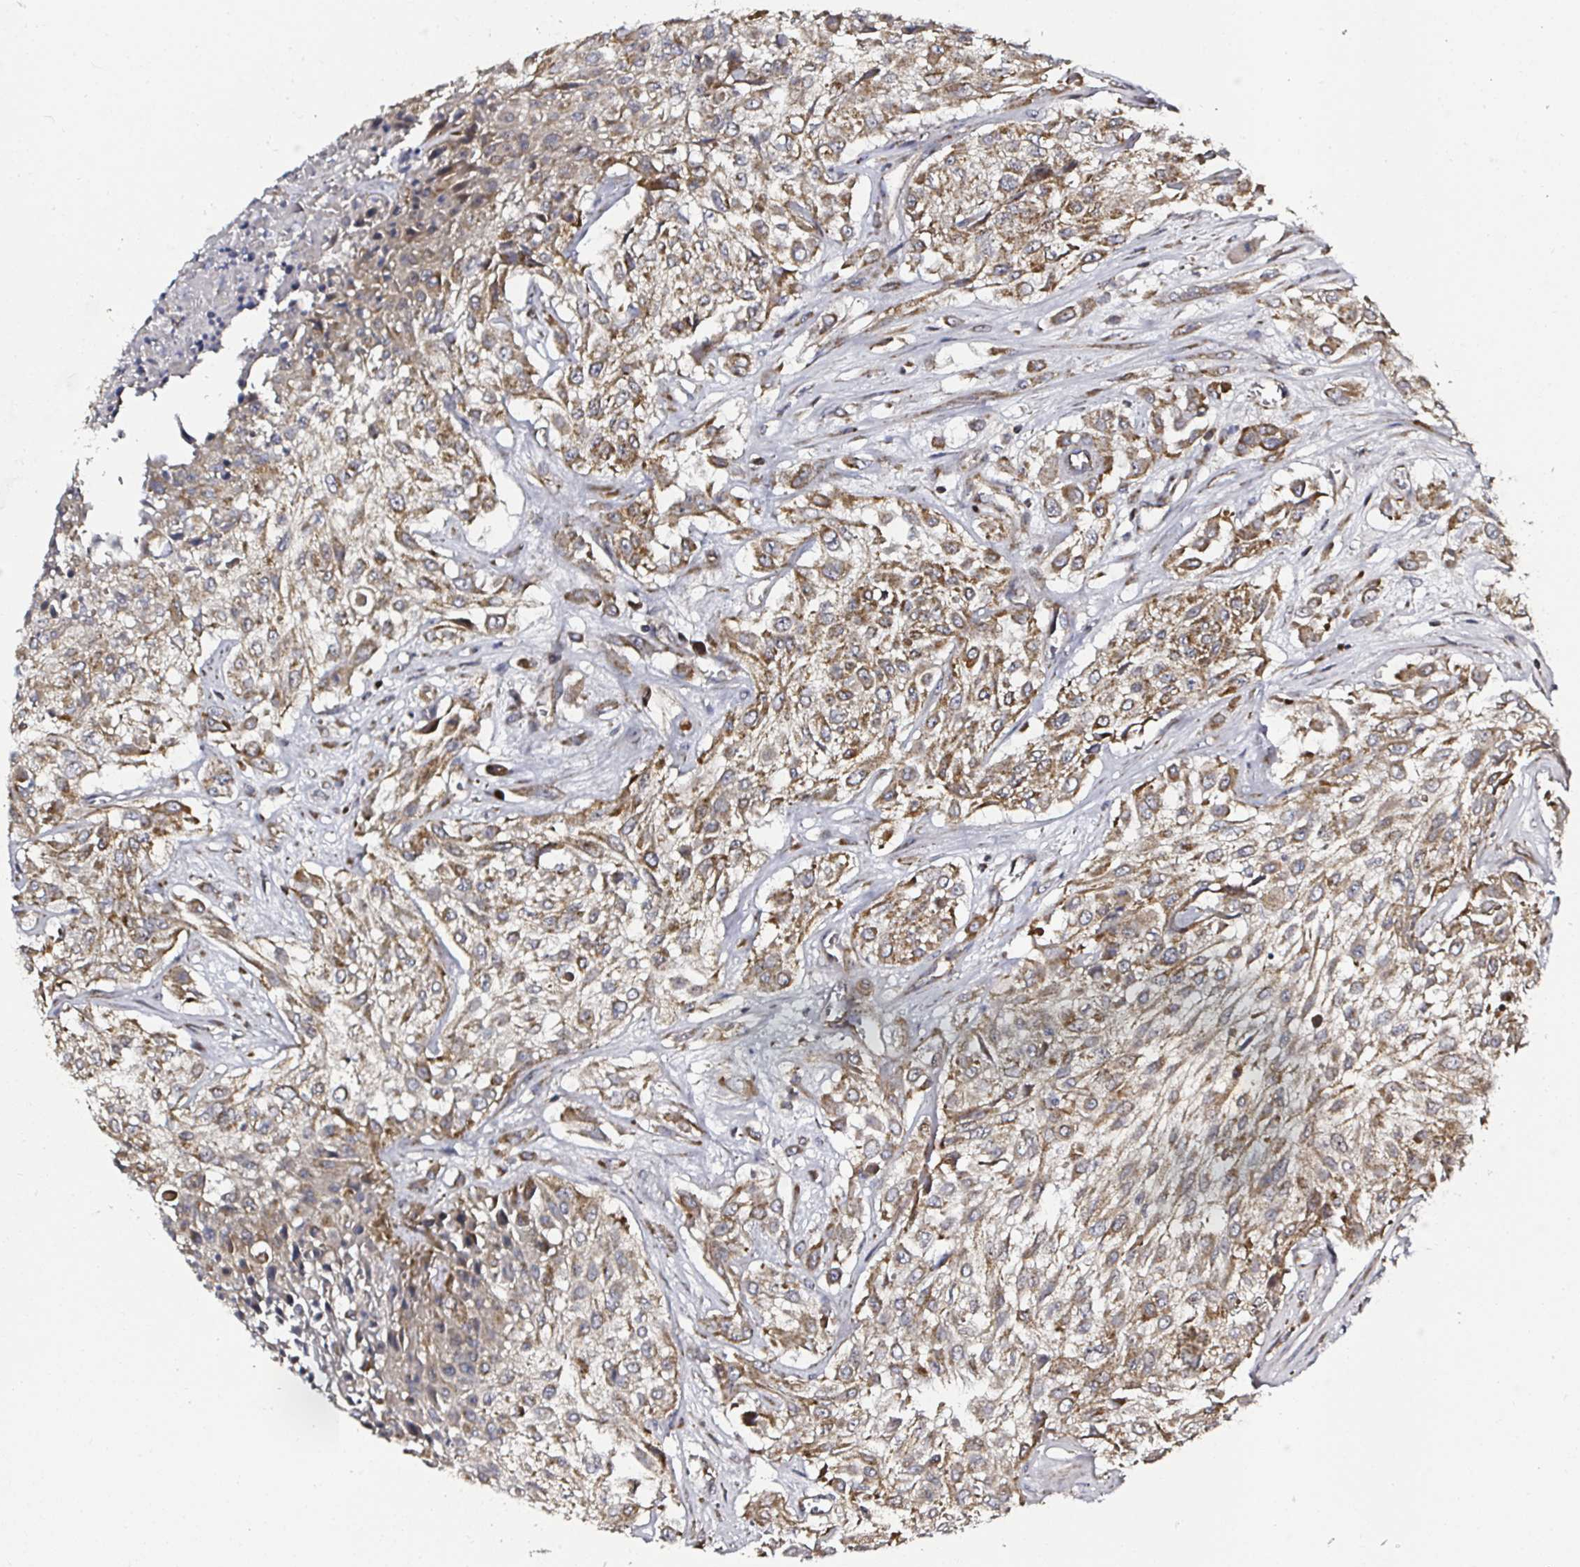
{"staining": {"intensity": "moderate", "quantity": ">75%", "location": "cytoplasmic/membranous"}, "tissue": "urothelial cancer", "cell_type": "Tumor cells", "image_type": "cancer", "snomed": [{"axis": "morphology", "description": "Urothelial carcinoma, High grade"}, {"axis": "topography", "description": "Urinary bladder"}], "caption": "There is medium levels of moderate cytoplasmic/membranous staining in tumor cells of urothelial cancer, as demonstrated by immunohistochemical staining (brown color).", "gene": "ATAD3B", "patient": {"sex": "male", "age": 57}}